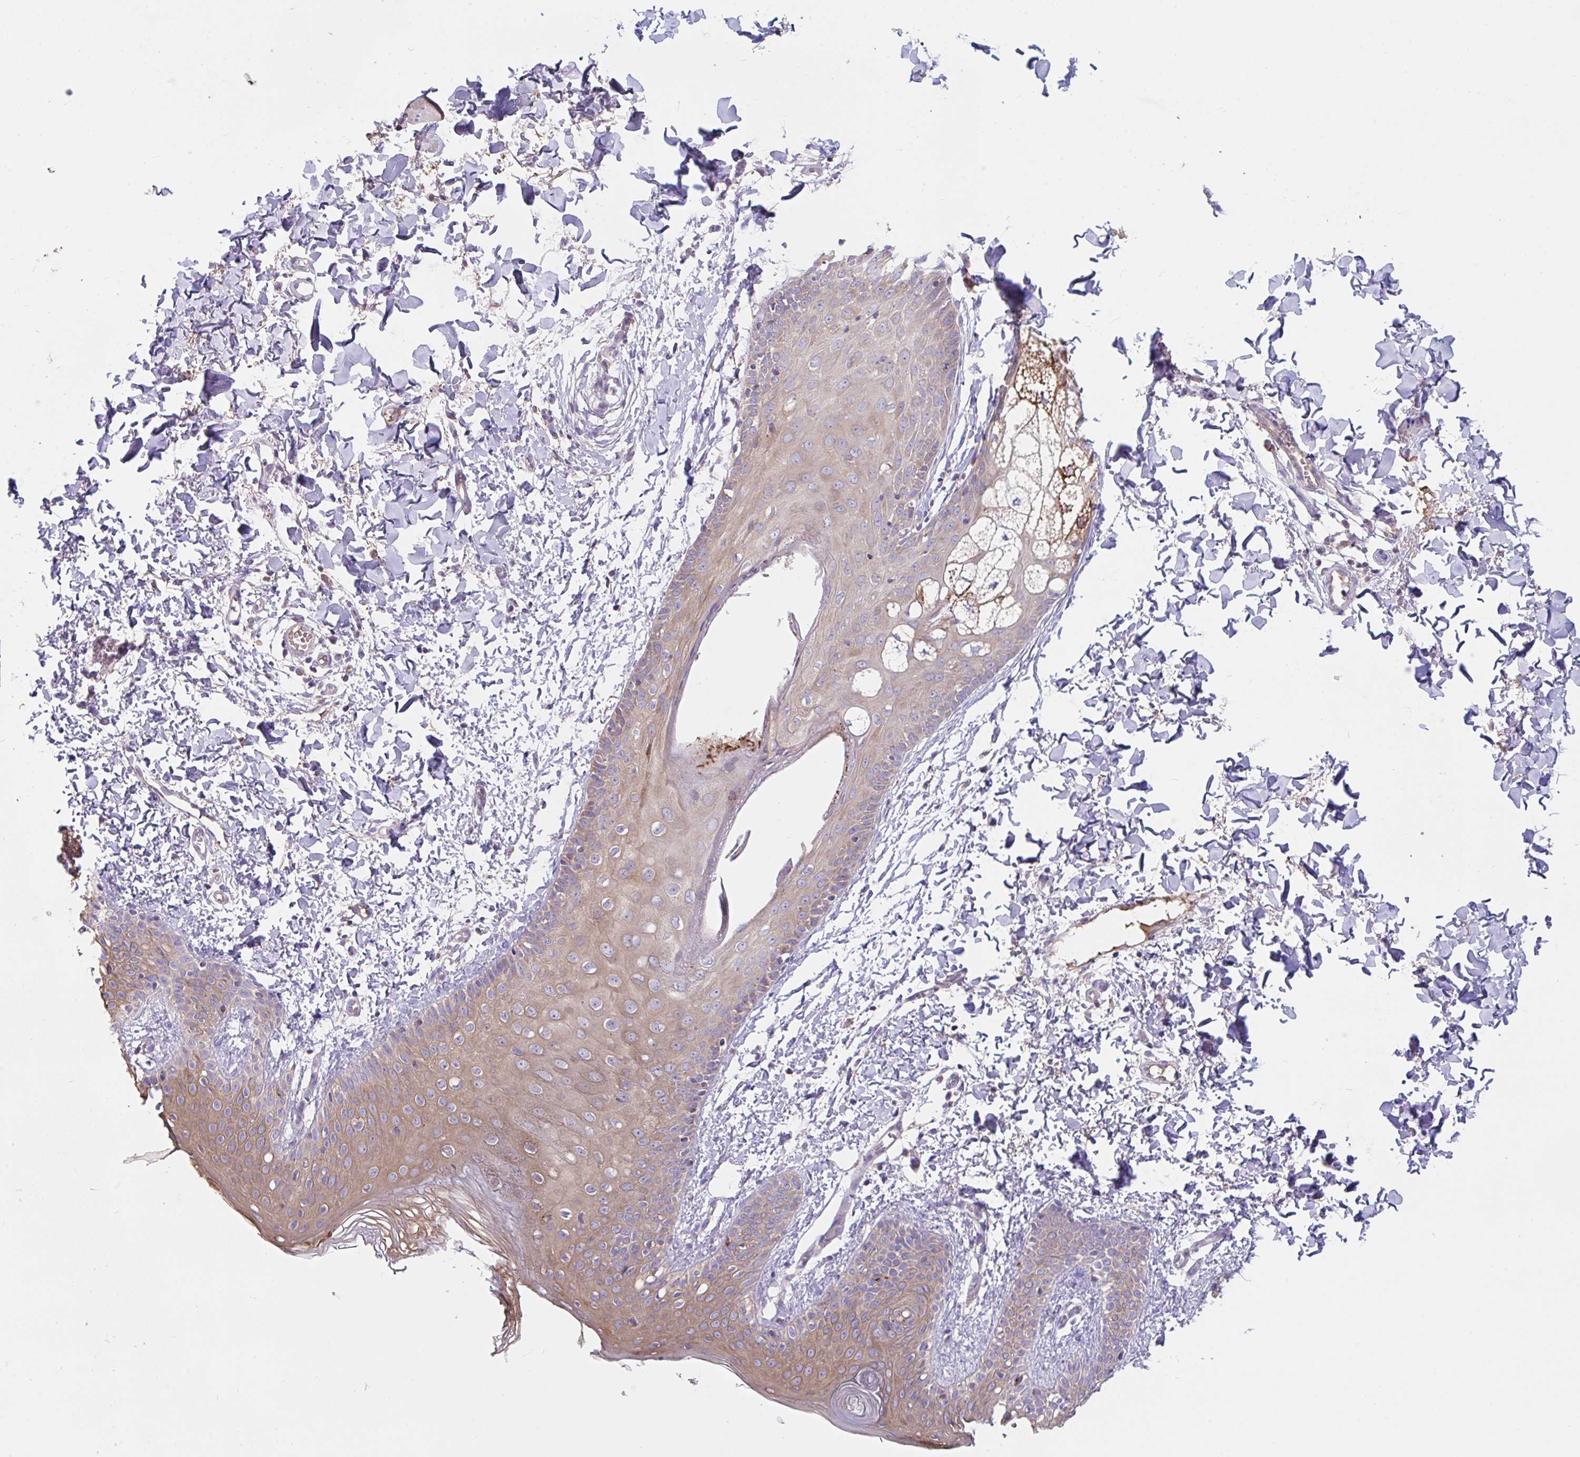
{"staining": {"intensity": "weak", "quantity": ">75%", "location": "cytoplasmic/membranous"}, "tissue": "skin", "cell_type": "Fibroblasts", "image_type": "normal", "snomed": [{"axis": "morphology", "description": "Normal tissue, NOS"}, {"axis": "topography", "description": "Skin"}], "caption": "Benign skin reveals weak cytoplasmic/membranous staining in about >75% of fibroblasts, visualized by immunohistochemistry. Immunohistochemistry stains the protein of interest in brown and the nuclei are stained blue.", "gene": "RALBP1", "patient": {"sex": "male", "age": 16}}